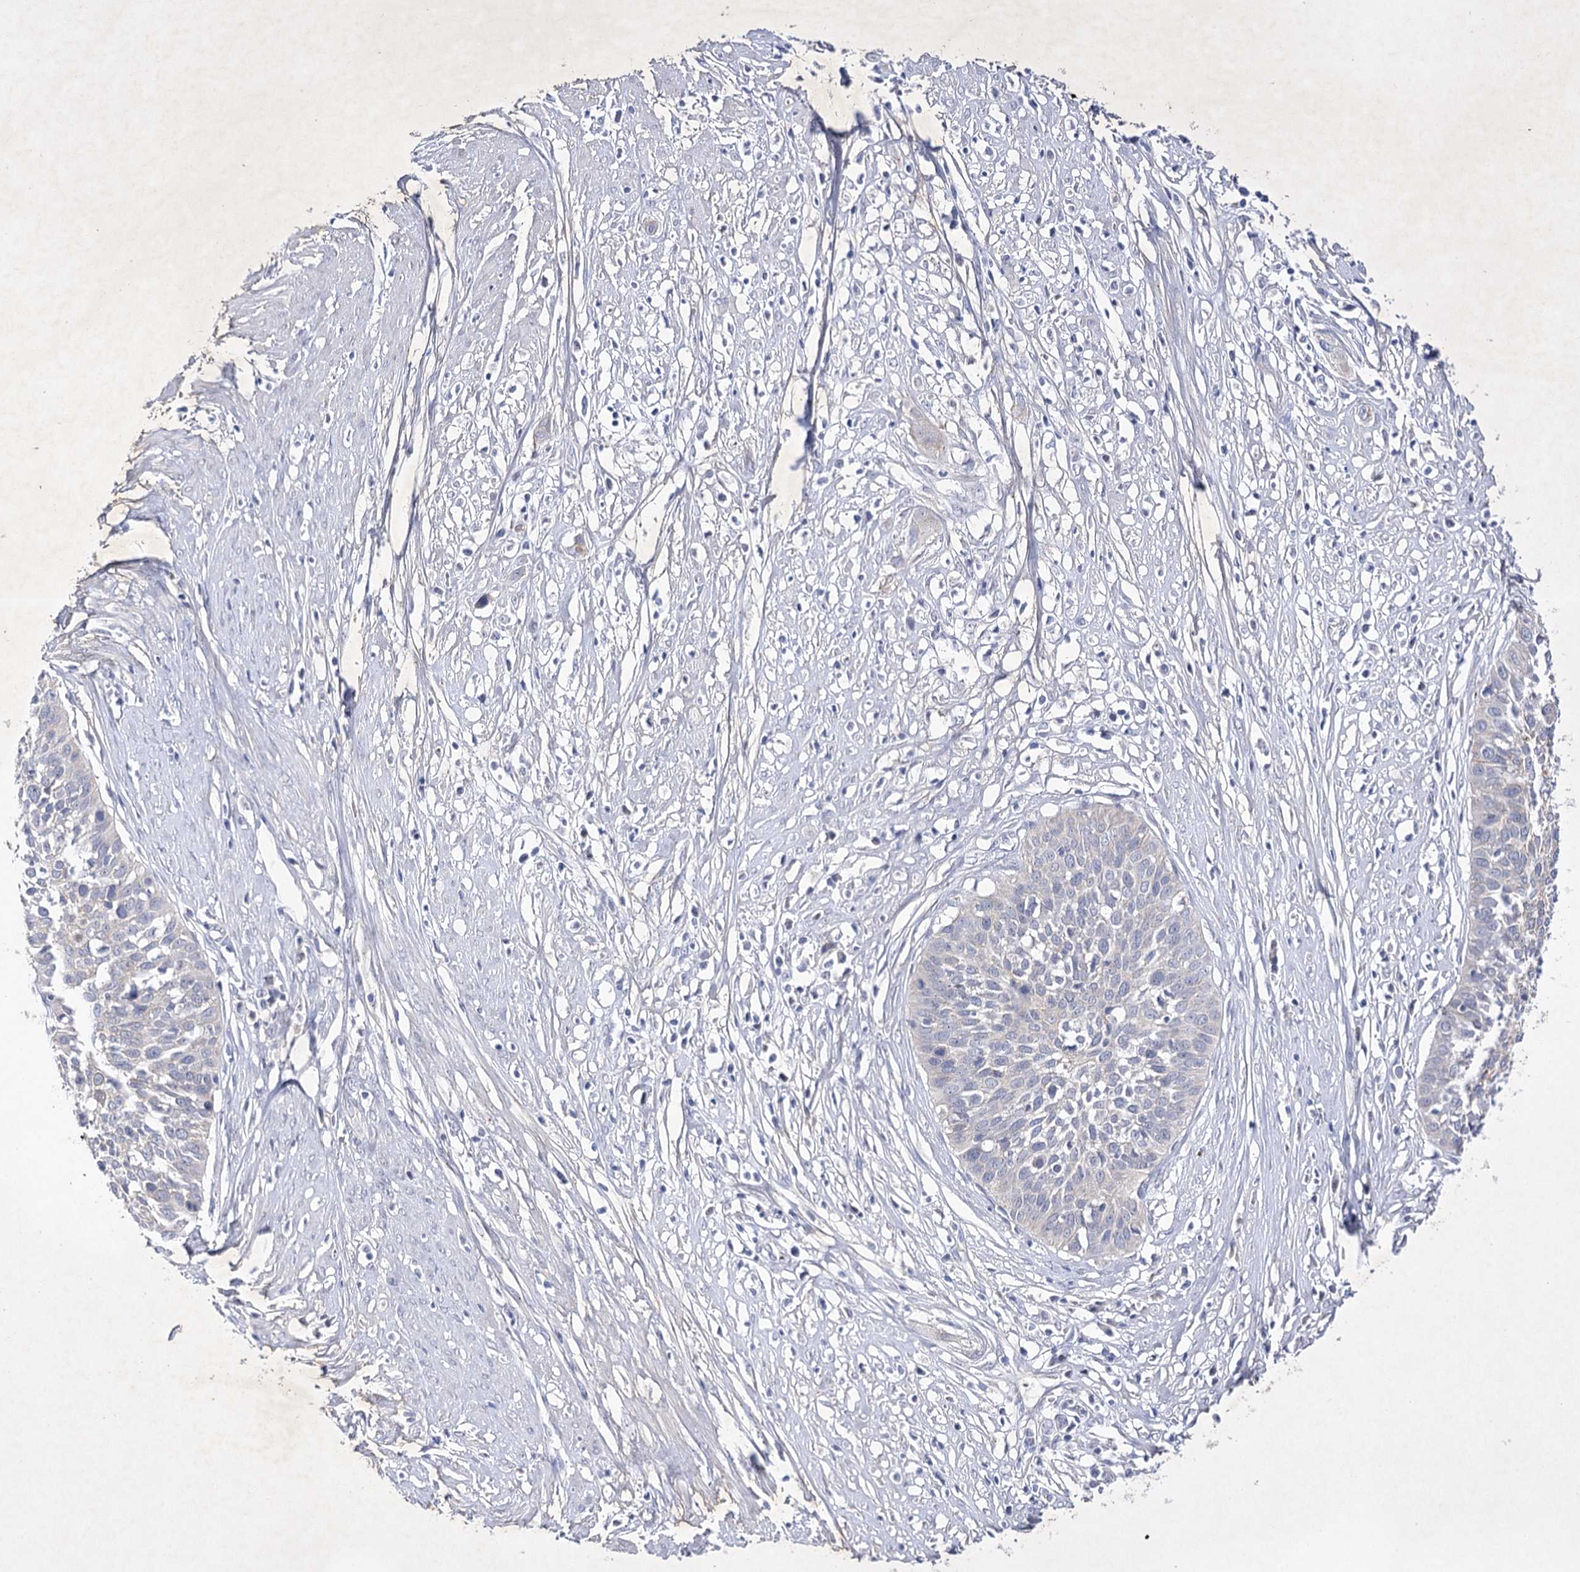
{"staining": {"intensity": "negative", "quantity": "none", "location": "none"}, "tissue": "cervical cancer", "cell_type": "Tumor cells", "image_type": "cancer", "snomed": [{"axis": "morphology", "description": "Squamous cell carcinoma, NOS"}, {"axis": "topography", "description": "Cervix"}], "caption": "Tumor cells show no significant protein staining in cervical cancer.", "gene": "COX15", "patient": {"sex": "female", "age": 34}}